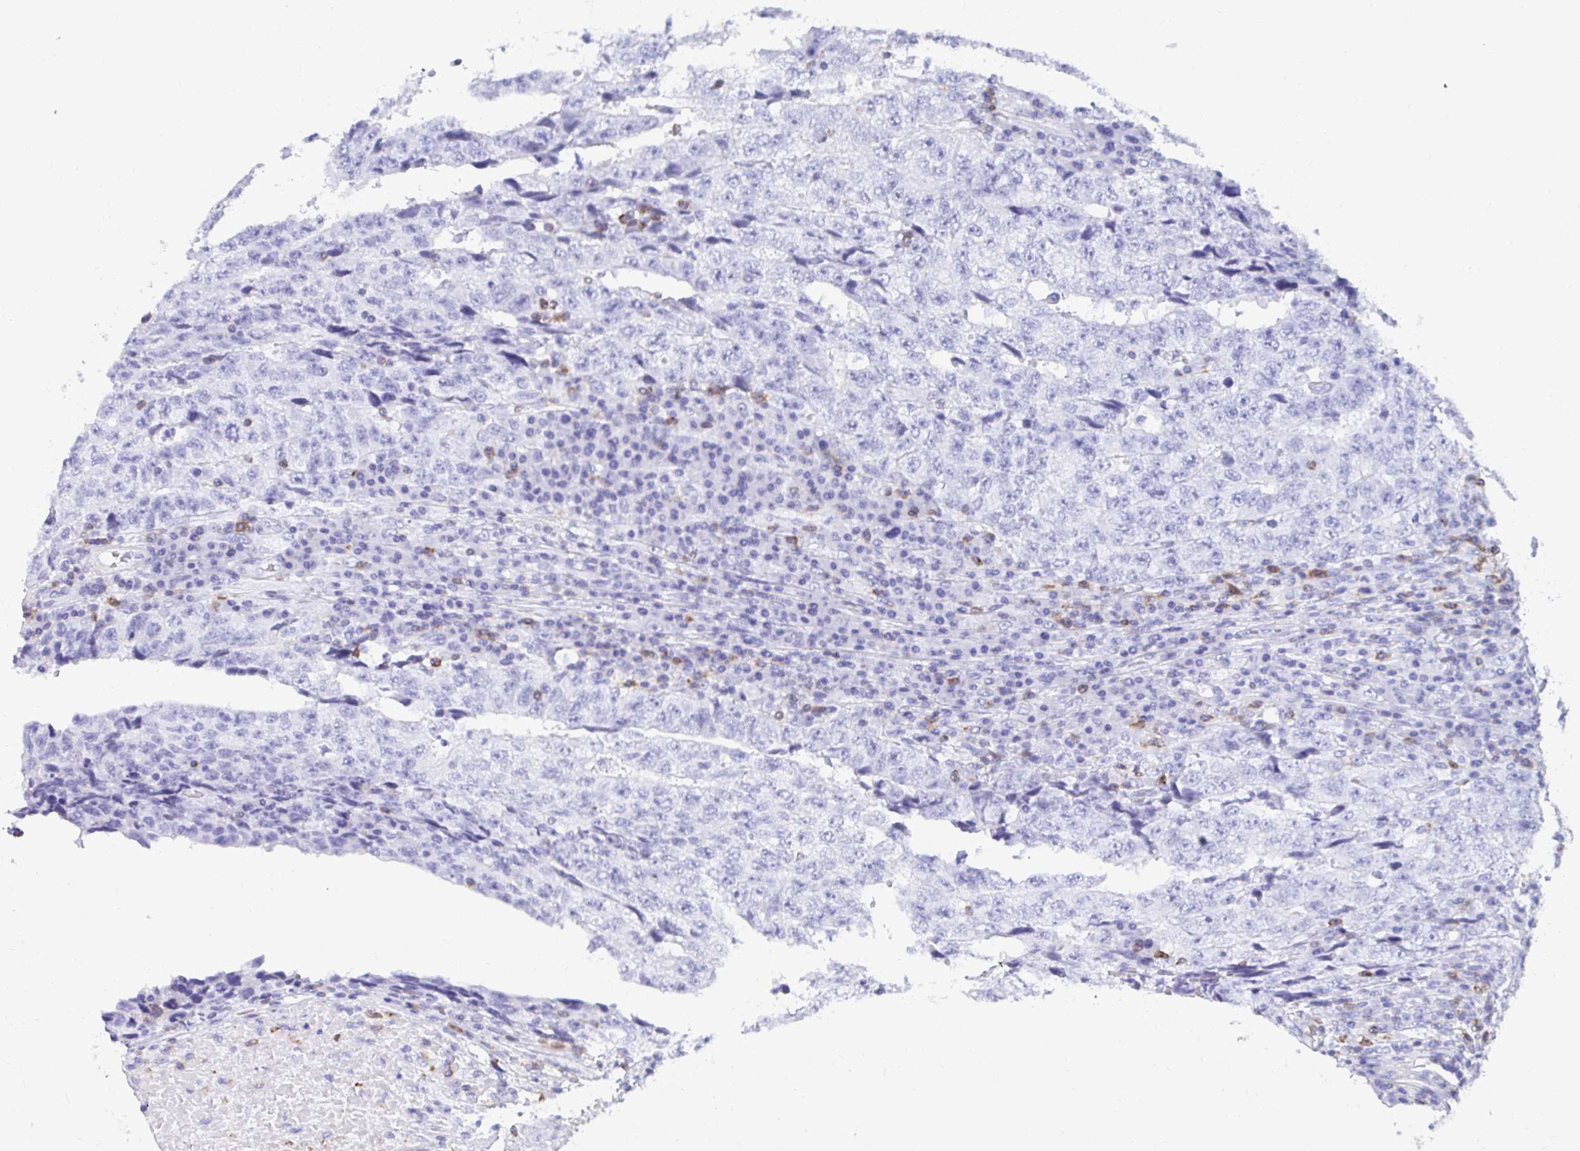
{"staining": {"intensity": "negative", "quantity": "none", "location": "none"}, "tissue": "testis cancer", "cell_type": "Tumor cells", "image_type": "cancer", "snomed": [{"axis": "morphology", "description": "Necrosis, NOS"}, {"axis": "morphology", "description": "Carcinoma, Embryonal, NOS"}, {"axis": "topography", "description": "Testis"}], "caption": "Immunohistochemistry (IHC) photomicrograph of neoplastic tissue: testis cancer (embryonal carcinoma) stained with DAB displays no significant protein staining in tumor cells. (DAB (3,3'-diaminobenzidine) immunohistochemistry (IHC) with hematoxylin counter stain).", "gene": "CD7", "patient": {"sex": "male", "age": 19}}